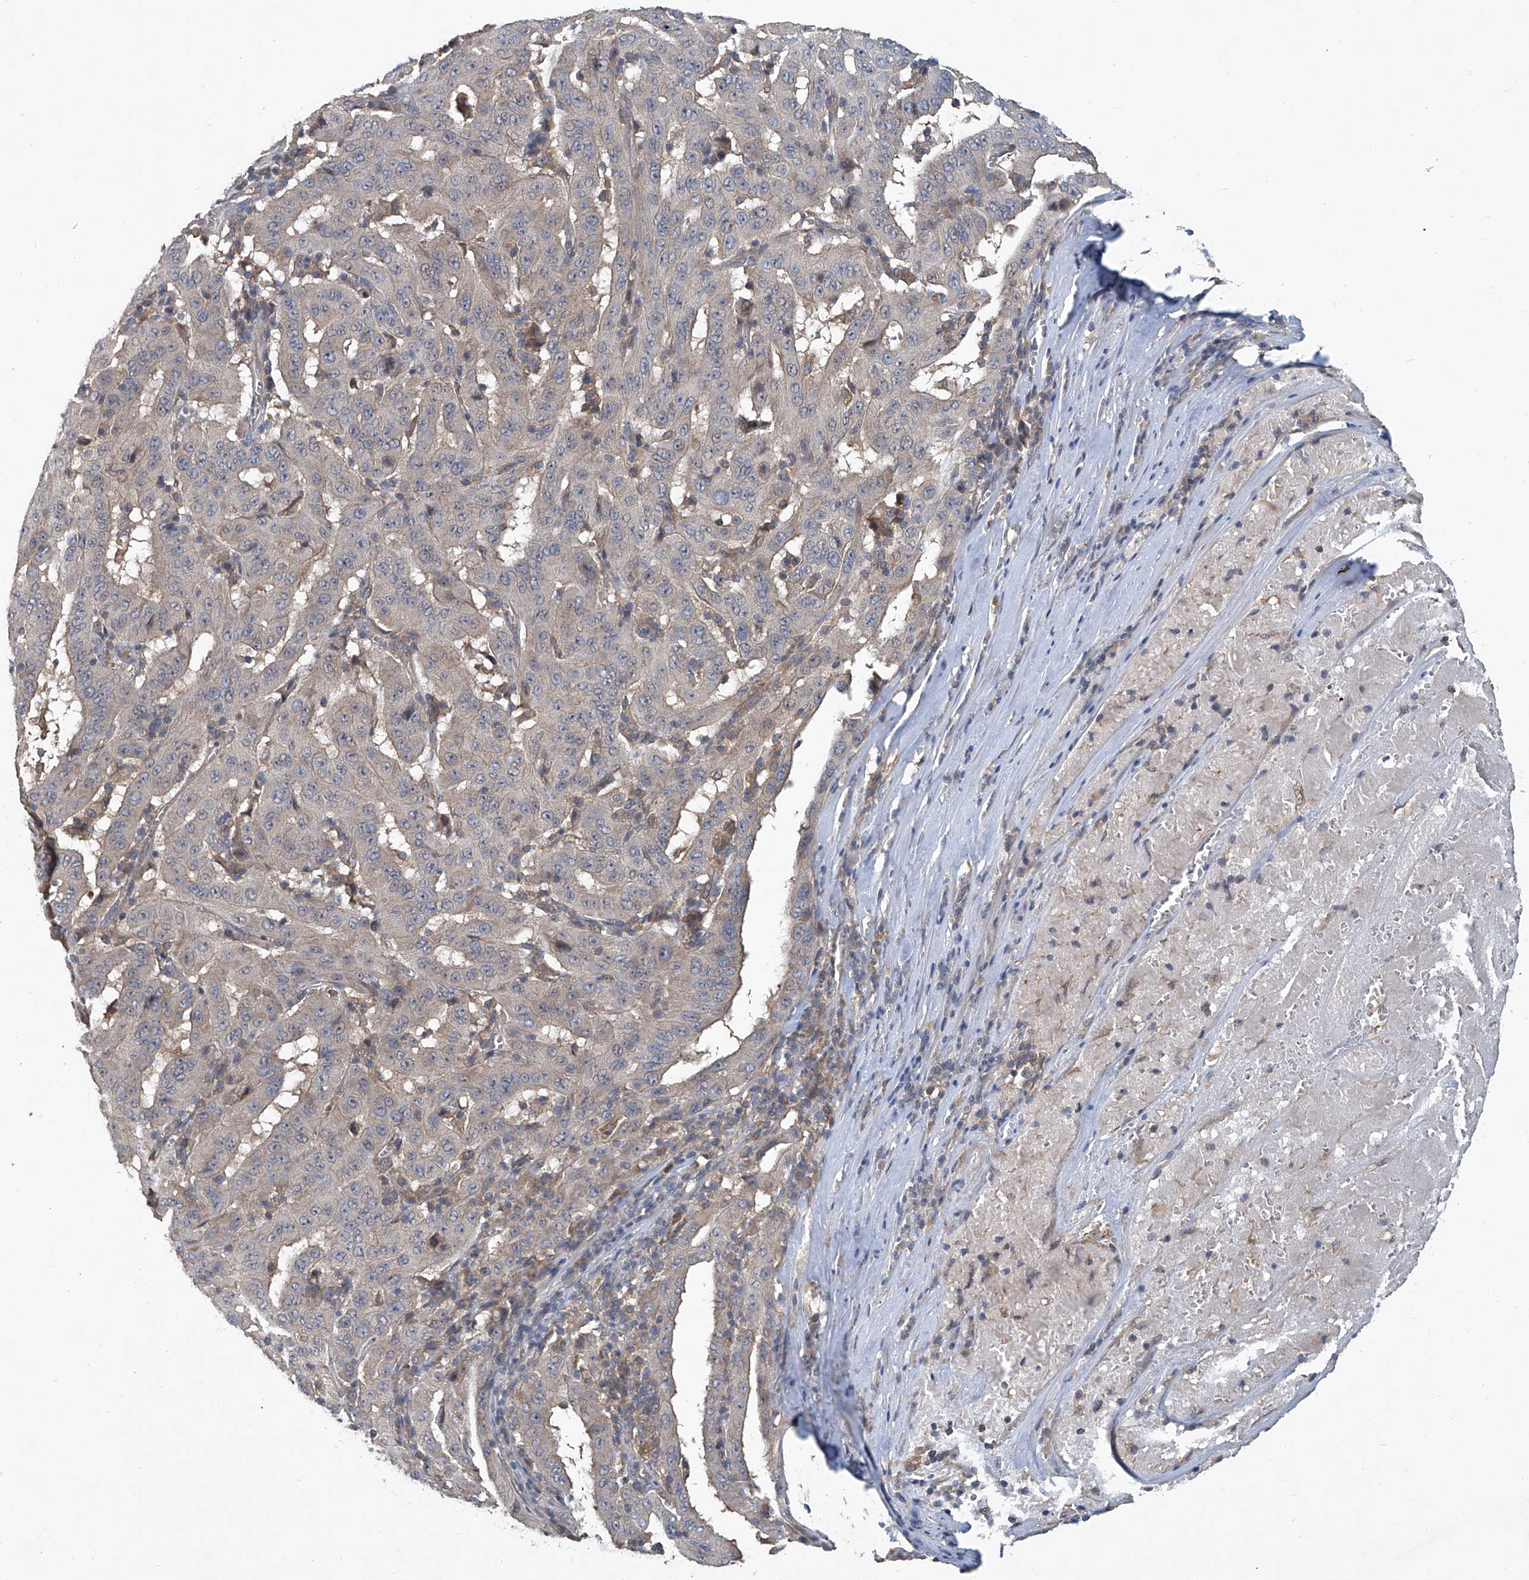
{"staining": {"intensity": "weak", "quantity": "<25%", "location": "cytoplasmic/membranous"}, "tissue": "pancreatic cancer", "cell_type": "Tumor cells", "image_type": "cancer", "snomed": [{"axis": "morphology", "description": "Adenocarcinoma, NOS"}, {"axis": "topography", "description": "Pancreas"}], "caption": "This image is of pancreatic cancer stained with IHC to label a protein in brown with the nuclei are counter-stained blue. There is no expression in tumor cells.", "gene": "ANKRD34A", "patient": {"sex": "male", "age": 63}}